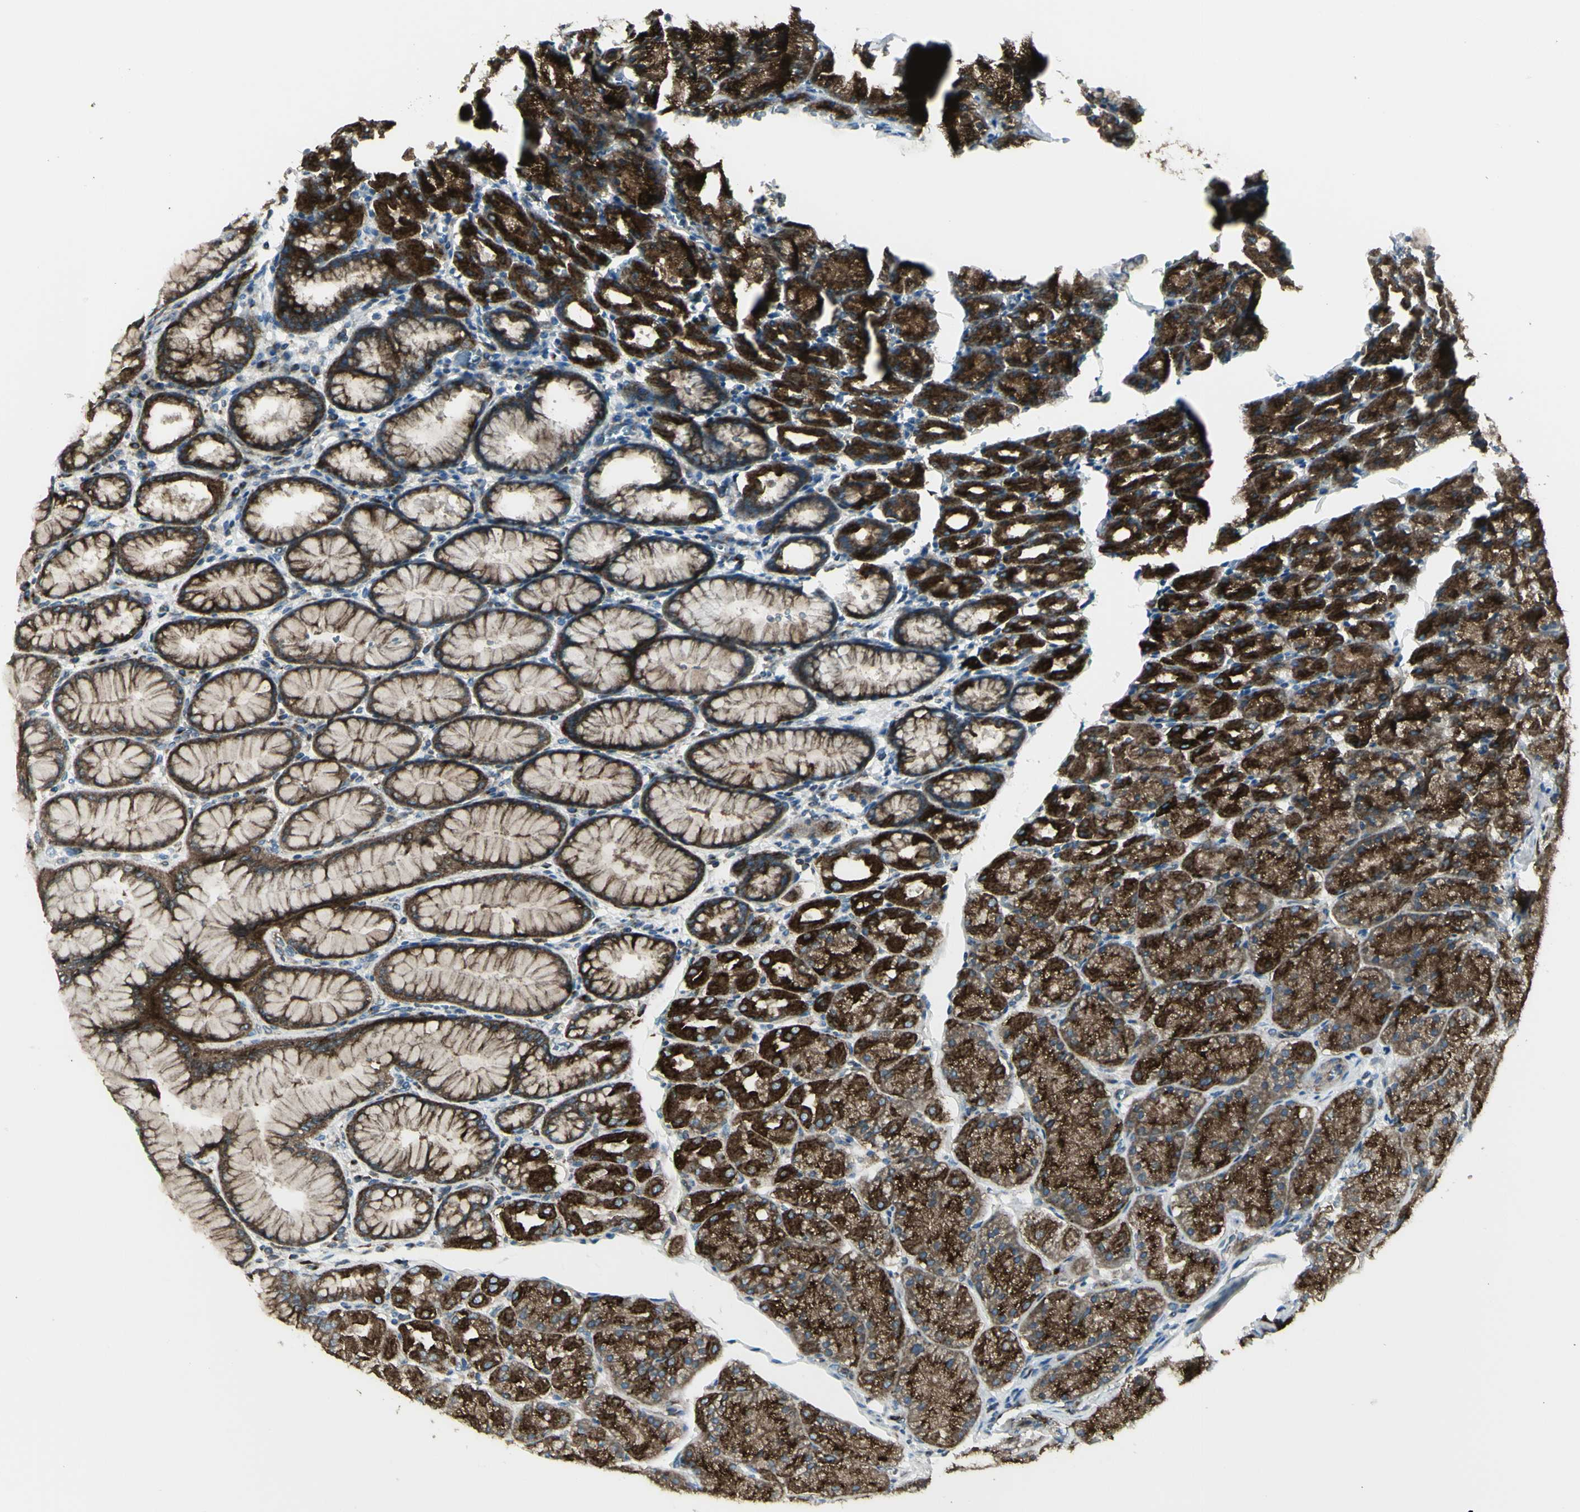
{"staining": {"intensity": "strong", "quantity": ">75%", "location": "cytoplasmic/membranous"}, "tissue": "stomach", "cell_type": "Glandular cells", "image_type": "normal", "snomed": [{"axis": "morphology", "description": "Normal tissue, NOS"}, {"axis": "topography", "description": "Stomach, upper"}], "caption": "A micrograph of human stomach stained for a protein displays strong cytoplasmic/membranous brown staining in glandular cells.", "gene": "NAPA", "patient": {"sex": "female", "age": 56}}